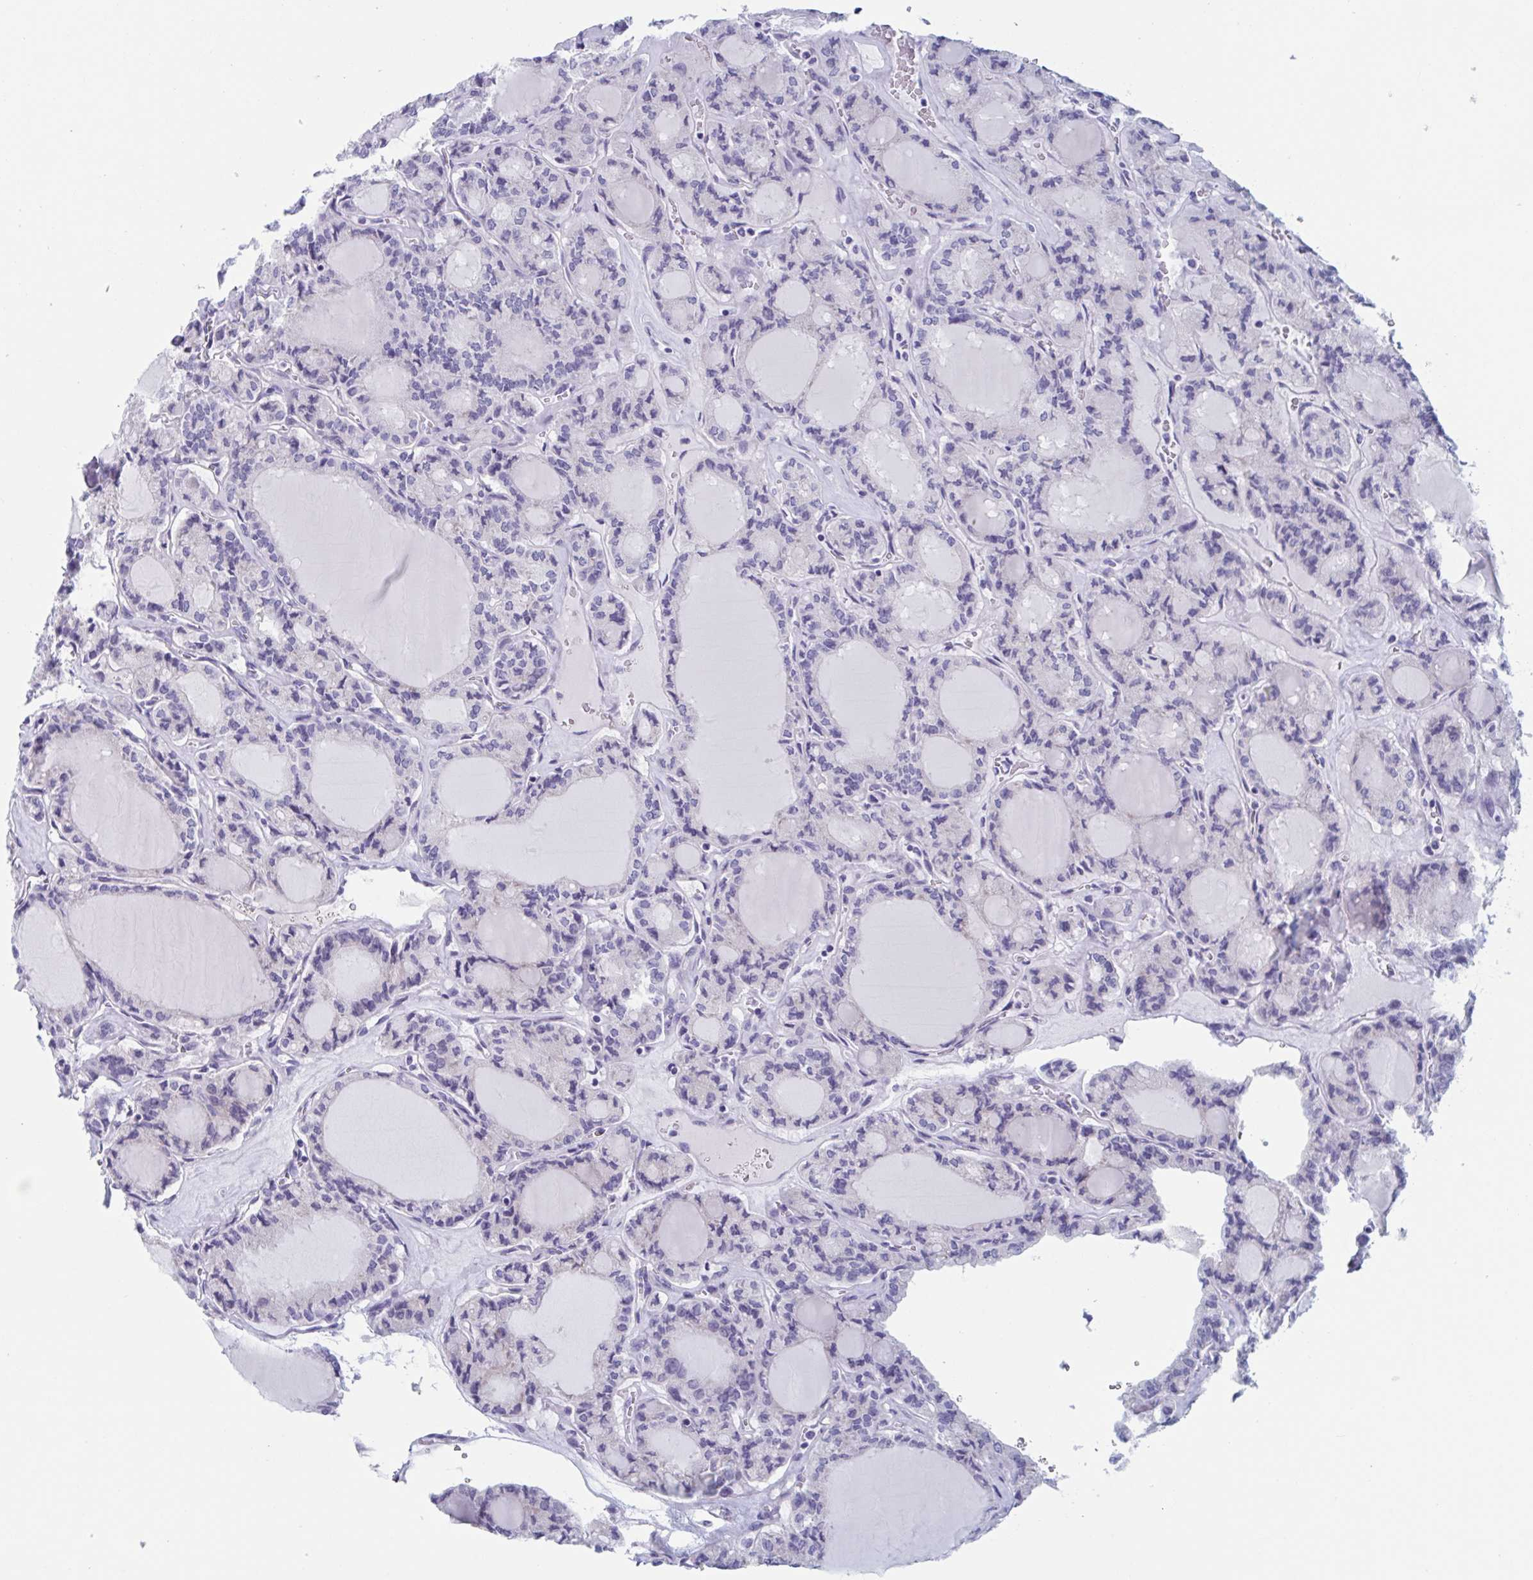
{"staining": {"intensity": "negative", "quantity": "none", "location": "none"}, "tissue": "thyroid cancer", "cell_type": "Tumor cells", "image_type": "cancer", "snomed": [{"axis": "morphology", "description": "Papillary adenocarcinoma, NOS"}, {"axis": "topography", "description": "Thyroid gland"}], "caption": "There is no significant expression in tumor cells of thyroid cancer (papillary adenocarcinoma).", "gene": "HSD11B2", "patient": {"sex": "male", "age": 87}}